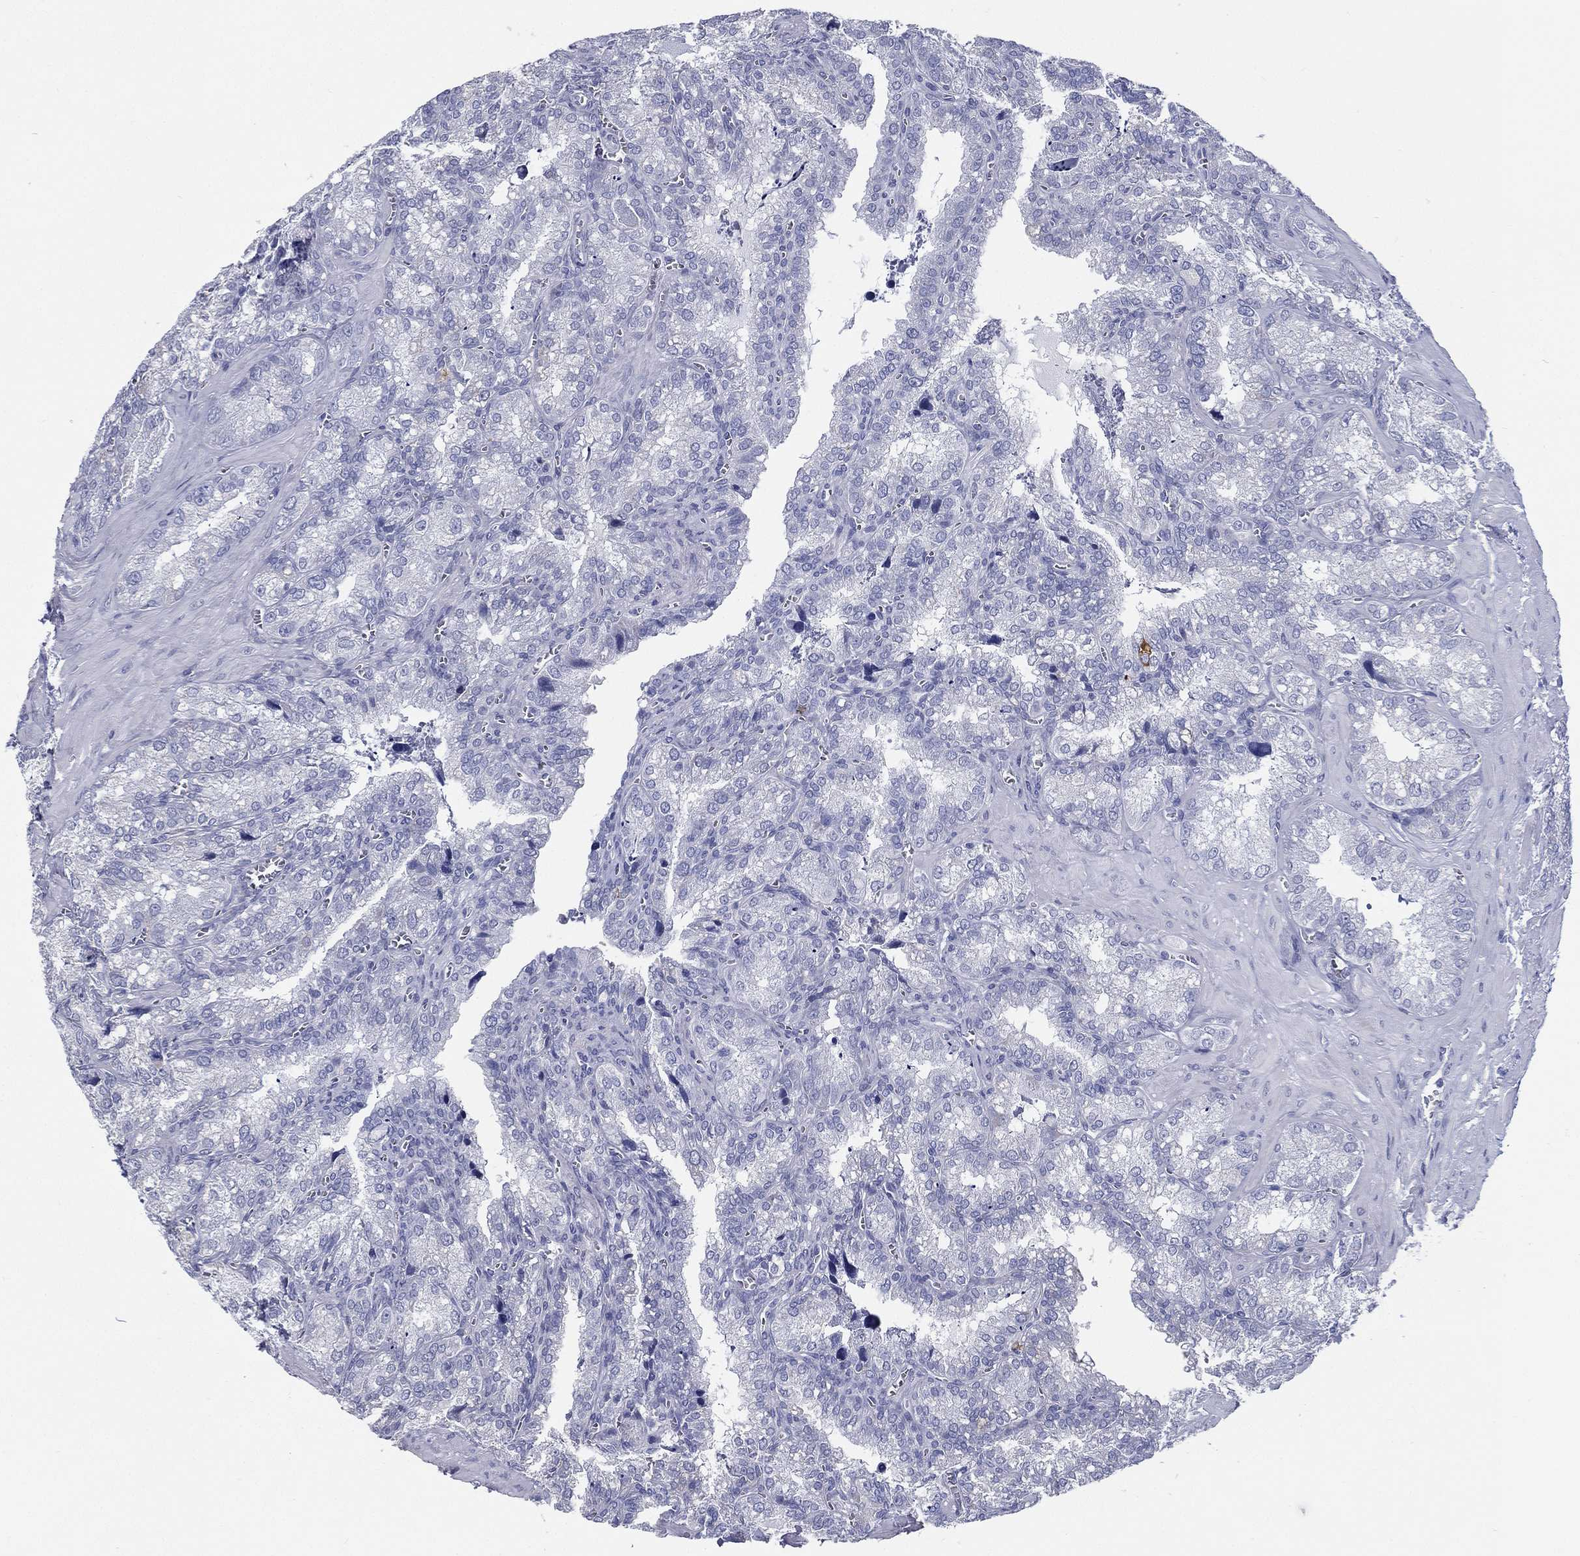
{"staining": {"intensity": "negative", "quantity": "none", "location": "none"}, "tissue": "seminal vesicle", "cell_type": "Glandular cells", "image_type": "normal", "snomed": [{"axis": "morphology", "description": "Normal tissue, NOS"}, {"axis": "topography", "description": "Seminal veicle"}], "caption": "This is a photomicrograph of immunohistochemistry staining of benign seminal vesicle, which shows no staining in glandular cells.", "gene": "RSPH4A", "patient": {"sex": "male", "age": 57}}